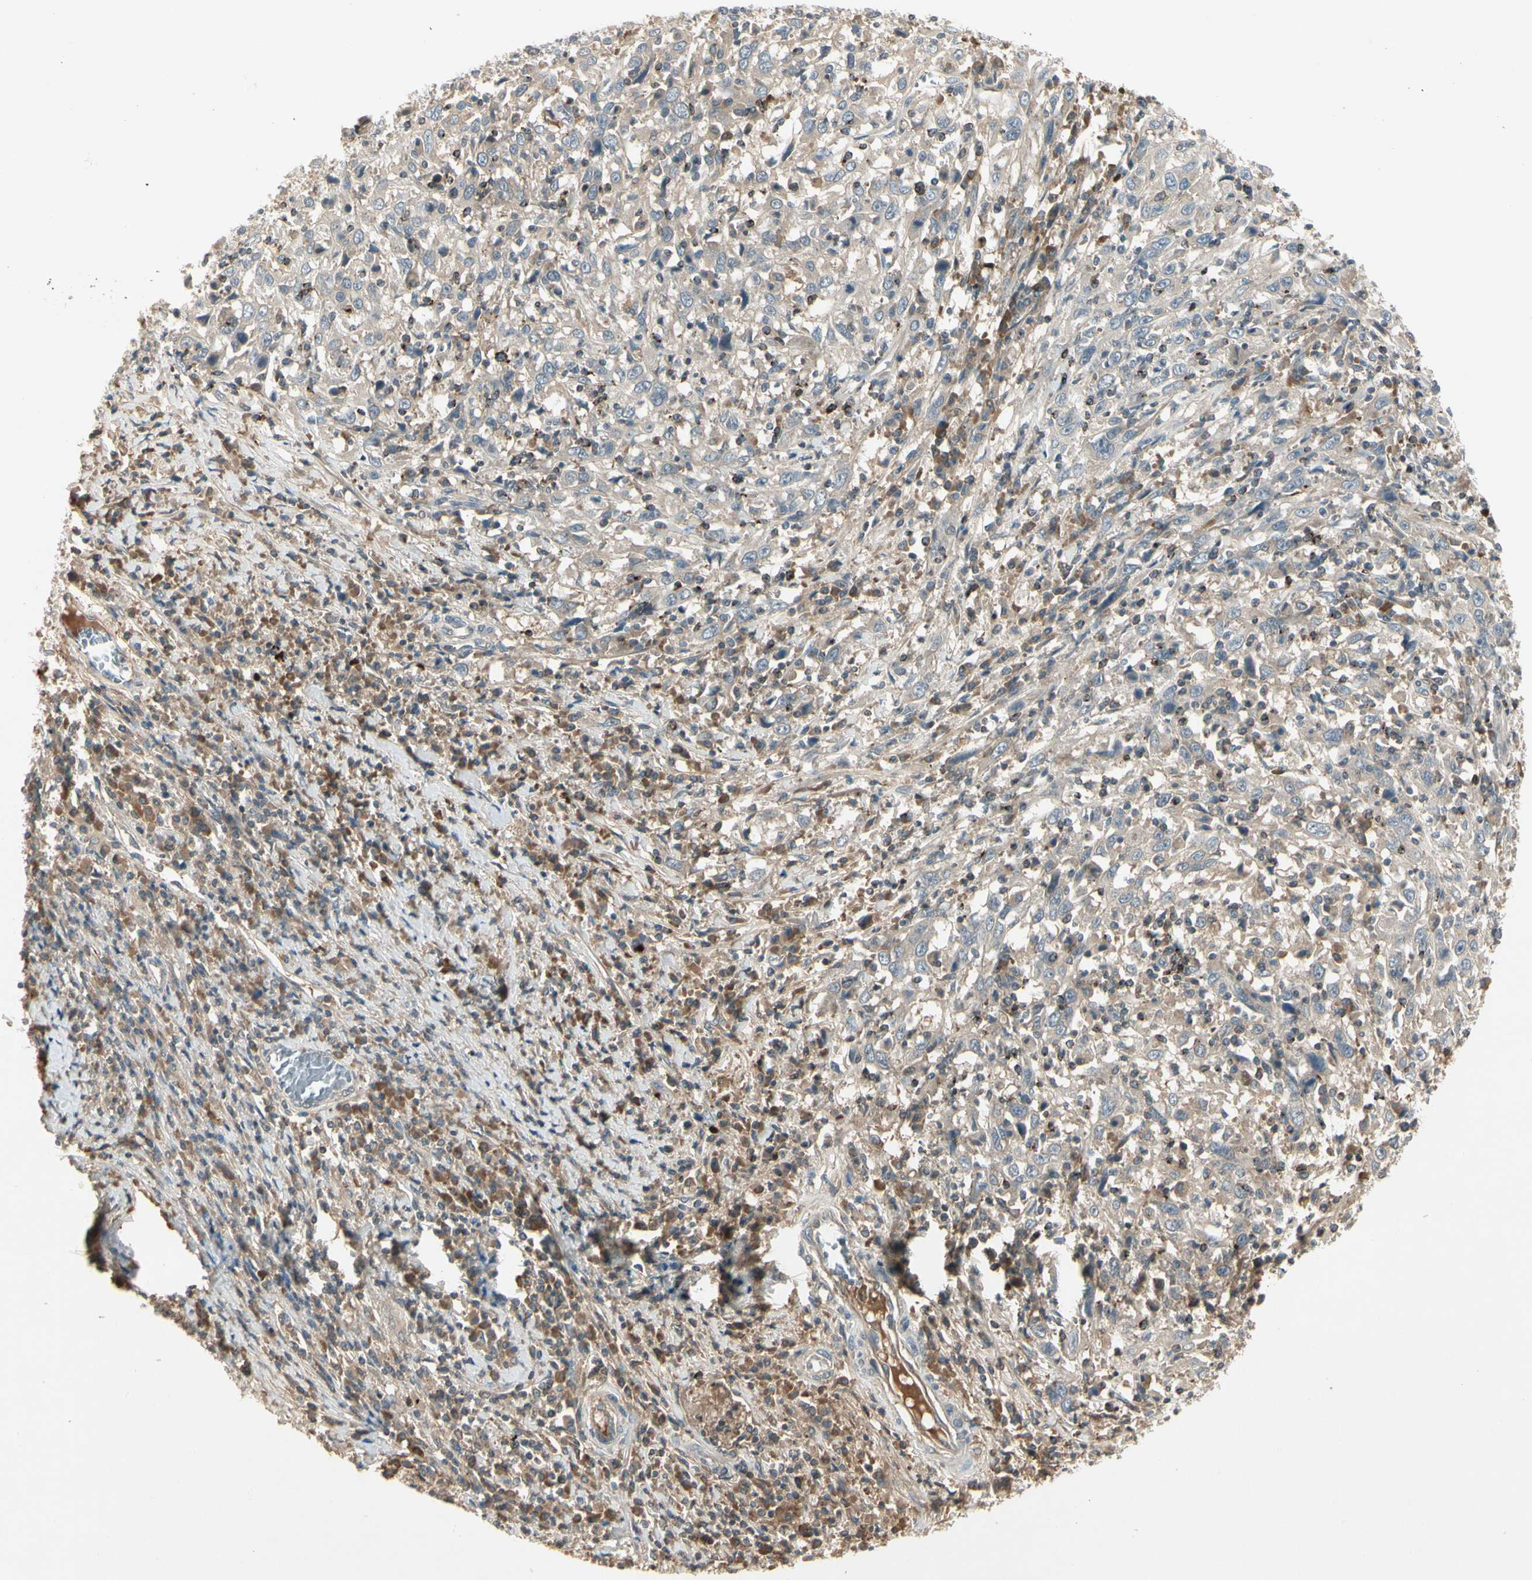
{"staining": {"intensity": "weak", "quantity": ">75%", "location": "cytoplasmic/membranous"}, "tissue": "cervical cancer", "cell_type": "Tumor cells", "image_type": "cancer", "snomed": [{"axis": "morphology", "description": "Squamous cell carcinoma, NOS"}, {"axis": "topography", "description": "Cervix"}], "caption": "Approximately >75% of tumor cells in human cervical cancer demonstrate weak cytoplasmic/membranous protein staining as visualized by brown immunohistochemical staining.", "gene": "CCL4", "patient": {"sex": "female", "age": 46}}